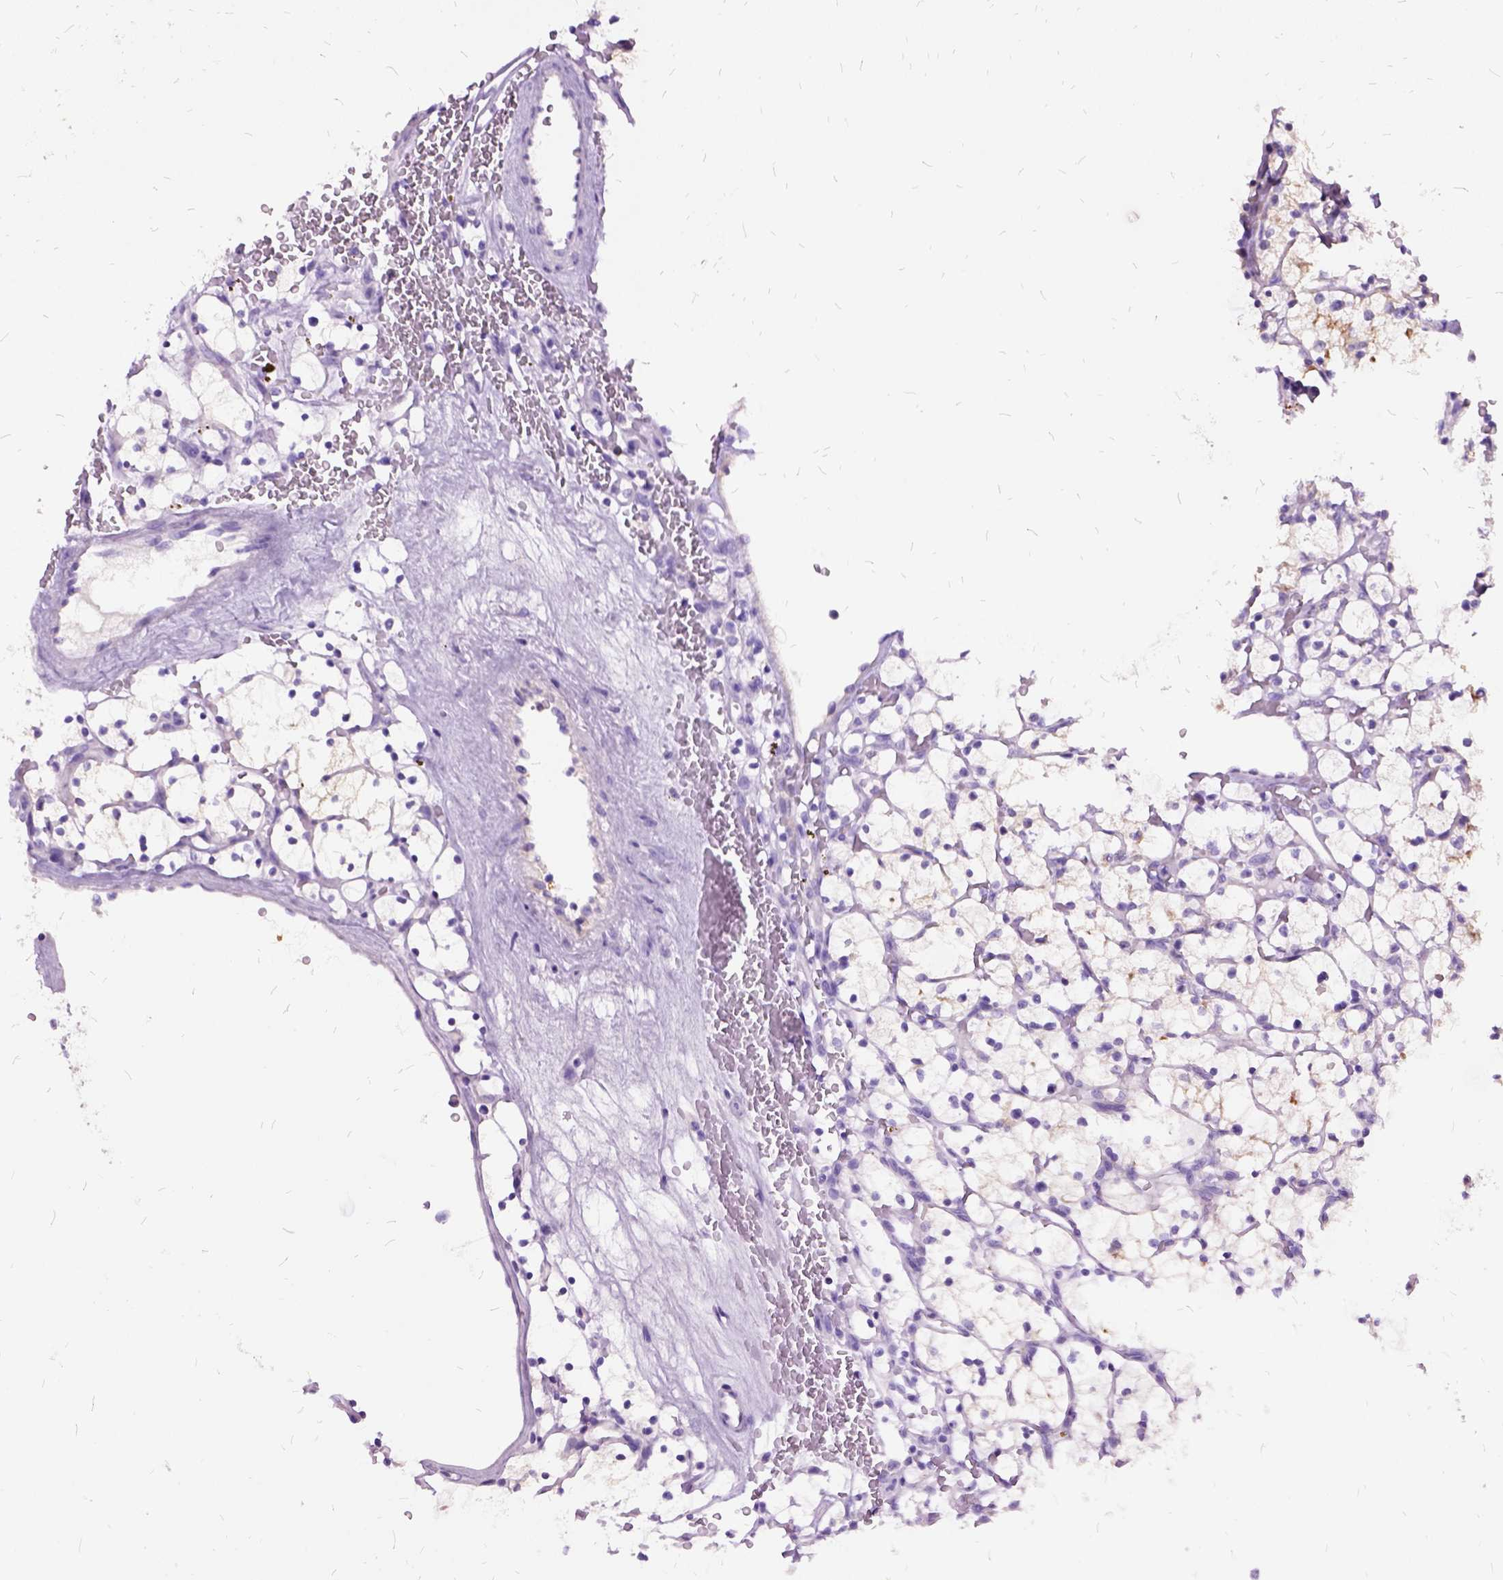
{"staining": {"intensity": "negative", "quantity": "none", "location": "none"}, "tissue": "renal cancer", "cell_type": "Tumor cells", "image_type": "cancer", "snomed": [{"axis": "morphology", "description": "Adenocarcinoma, NOS"}, {"axis": "topography", "description": "Kidney"}], "caption": "Tumor cells are negative for protein expression in human renal adenocarcinoma.", "gene": "MME", "patient": {"sex": "female", "age": 64}}